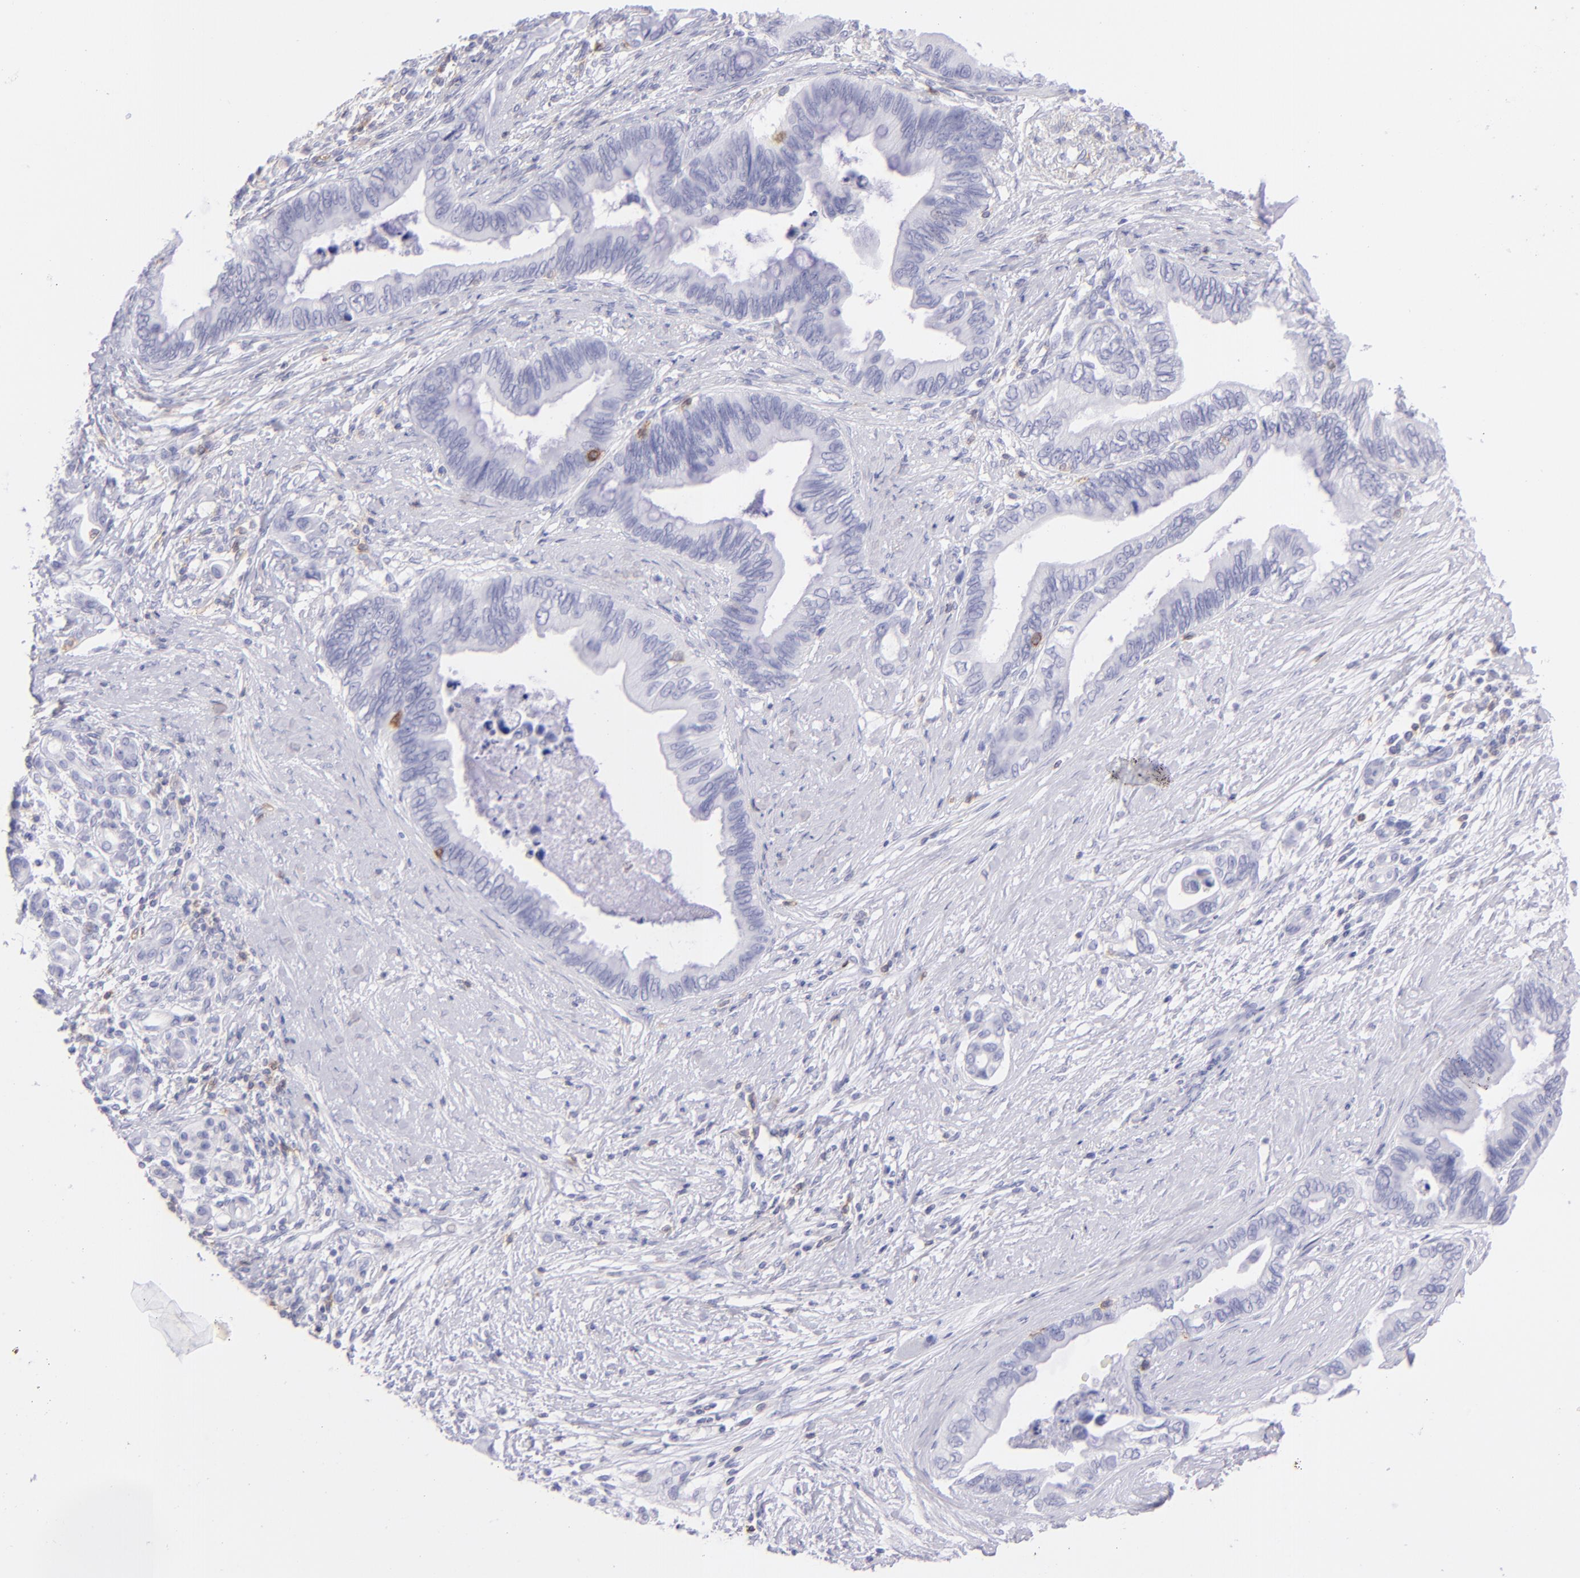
{"staining": {"intensity": "negative", "quantity": "none", "location": "none"}, "tissue": "pancreatic cancer", "cell_type": "Tumor cells", "image_type": "cancer", "snomed": [{"axis": "morphology", "description": "Adenocarcinoma, NOS"}, {"axis": "topography", "description": "Pancreas"}], "caption": "This is an immunohistochemistry histopathology image of adenocarcinoma (pancreatic). There is no positivity in tumor cells.", "gene": "CD69", "patient": {"sex": "female", "age": 66}}